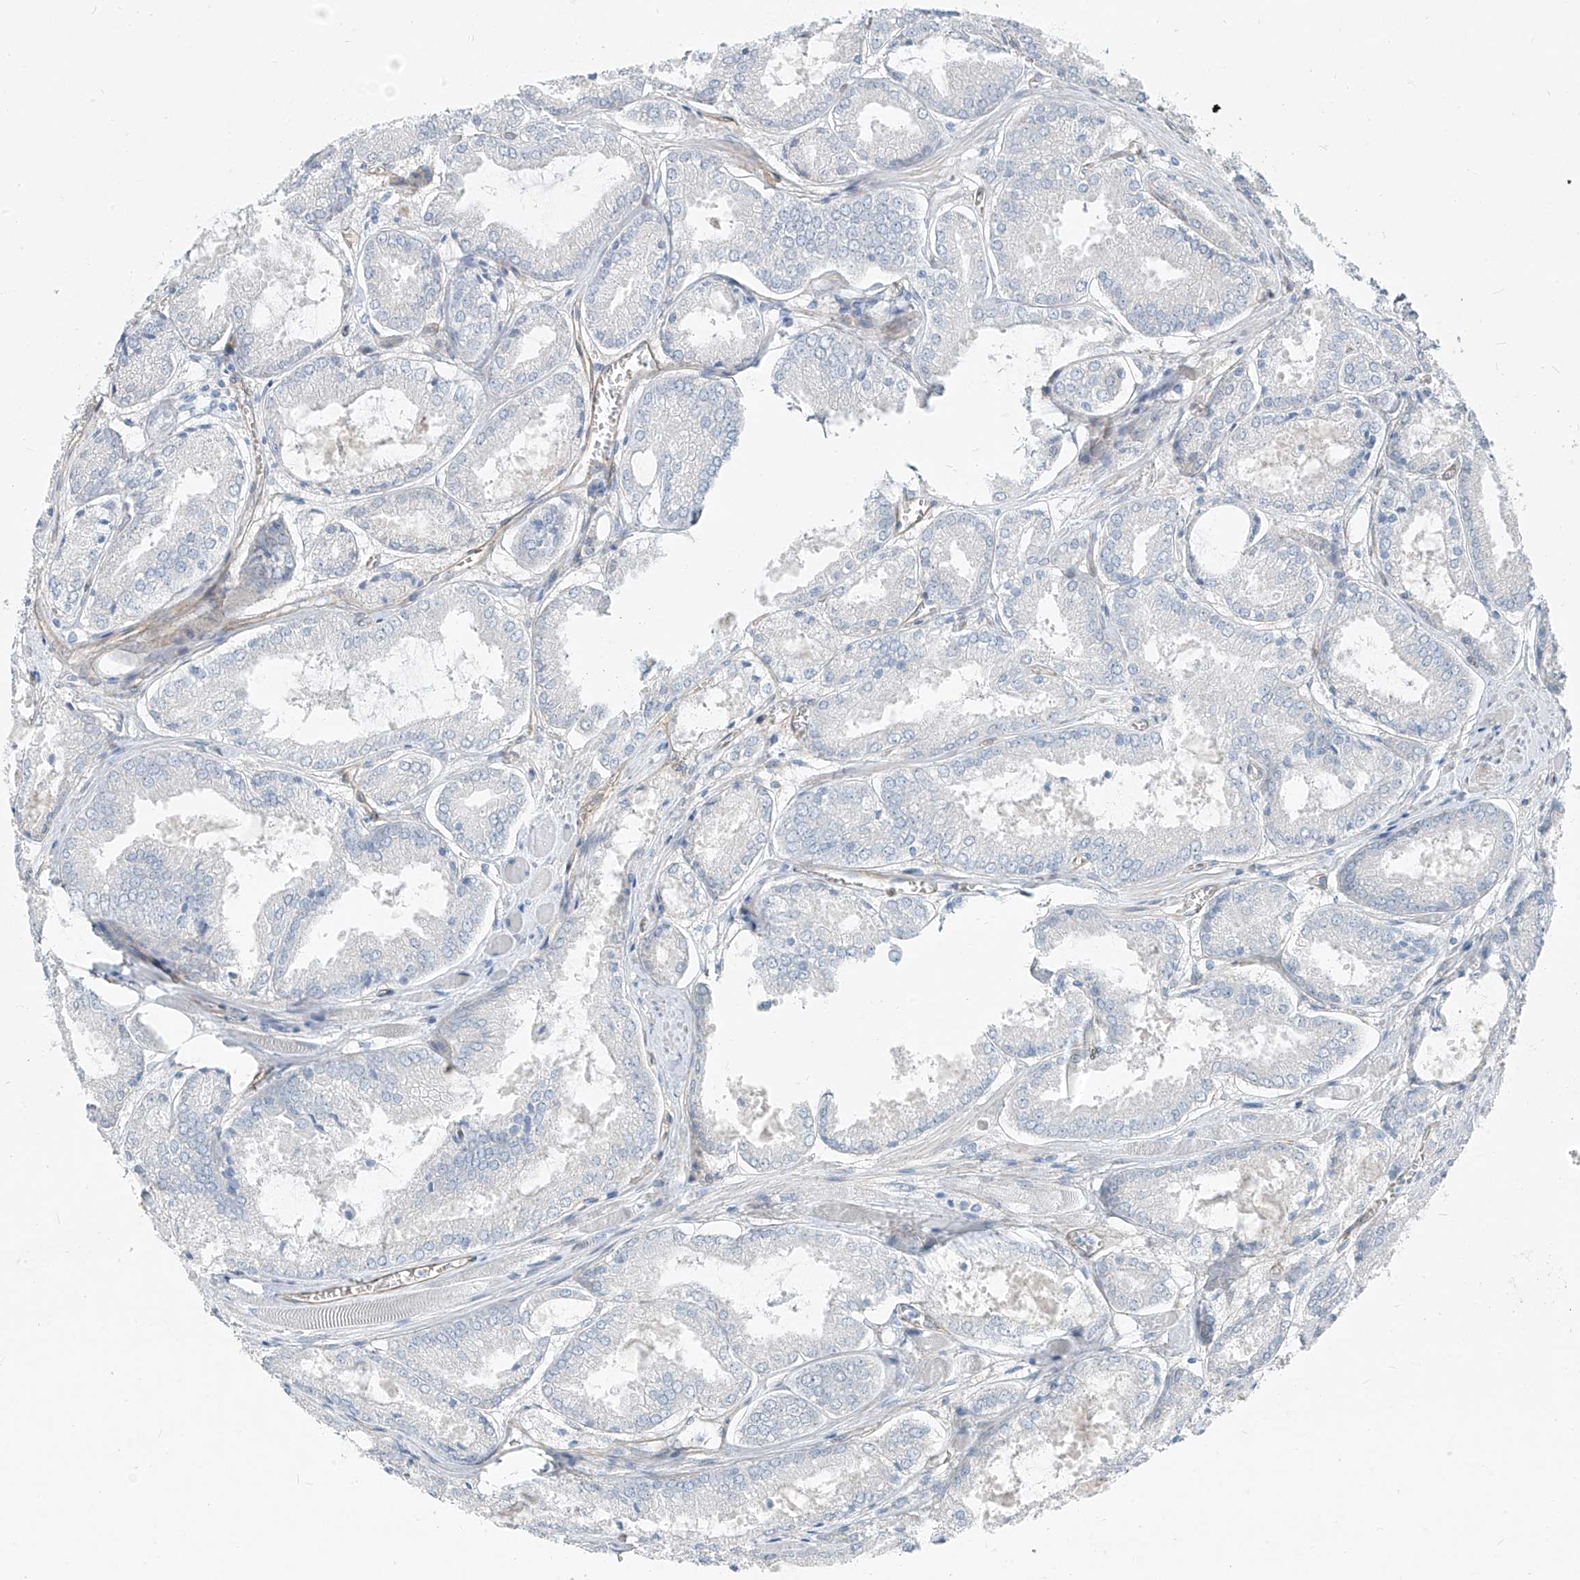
{"staining": {"intensity": "negative", "quantity": "none", "location": "none"}, "tissue": "prostate cancer", "cell_type": "Tumor cells", "image_type": "cancer", "snomed": [{"axis": "morphology", "description": "Adenocarcinoma, Low grade"}, {"axis": "topography", "description": "Prostate"}], "caption": "Immunohistochemistry (IHC) photomicrograph of neoplastic tissue: human prostate cancer stained with DAB (3,3'-diaminobenzidine) shows no significant protein expression in tumor cells.", "gene": "TNS2", "patient": {"sex": "male", "age": 67}}